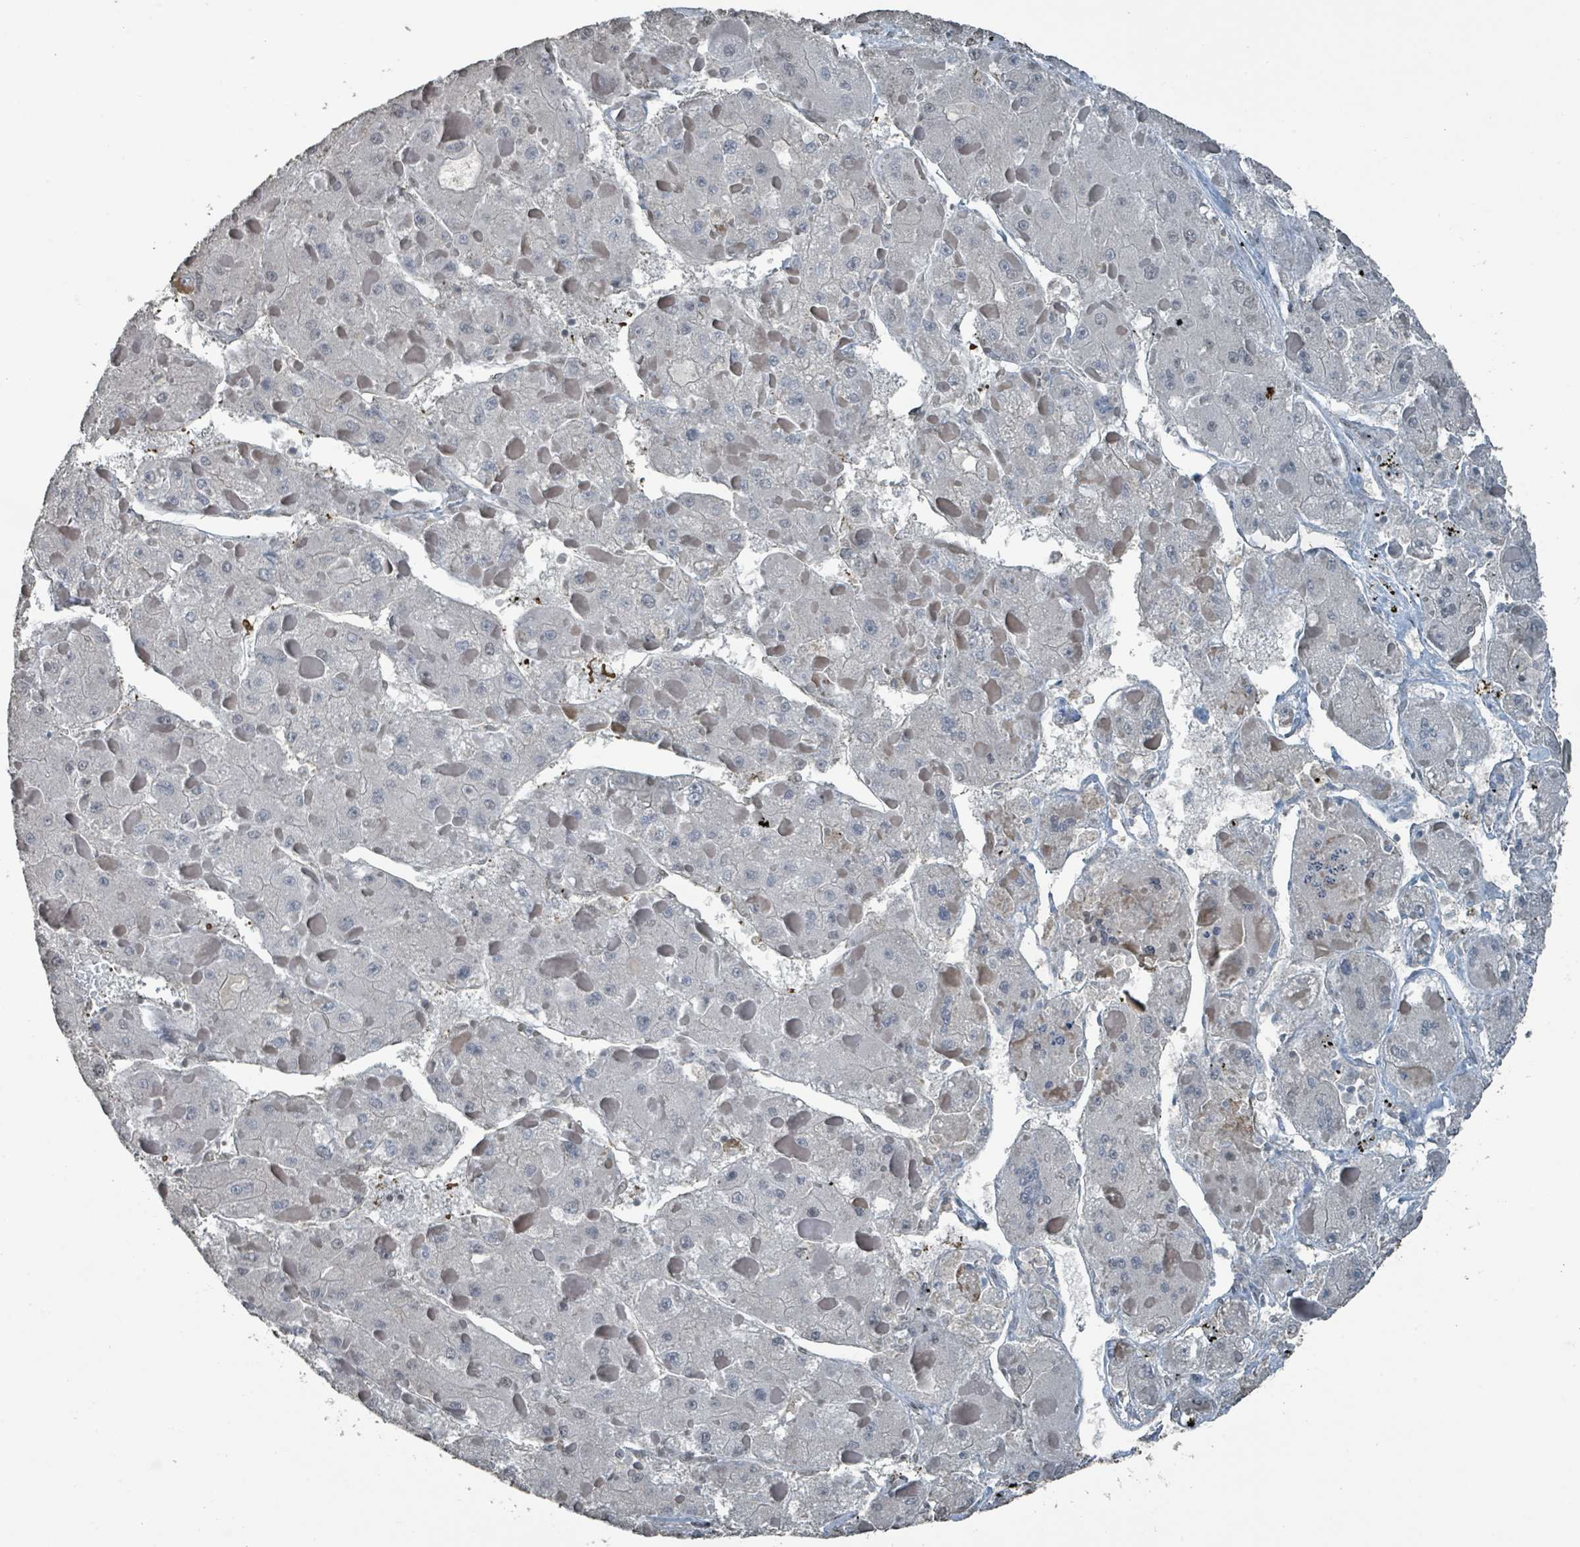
{"staining": {"intensity": "negative", "quantity": "none", "location": "none"}, "tissue": "liver cancer", "cell_type": "Tumor cells", "image_type": "cancer", "snomed": [{"axis": "morphology", "description": "Carcinoma, Hepatocellular, NOS"}, {"axis": "topography", "description": "Liver"}], "caption": "Histopathology image shows no significant protein positivity in tumor cells of liver cancer (hepatocellular carcinoma).", "gene": "PHIP", "patient": {"sex": "female", "age": 73}}